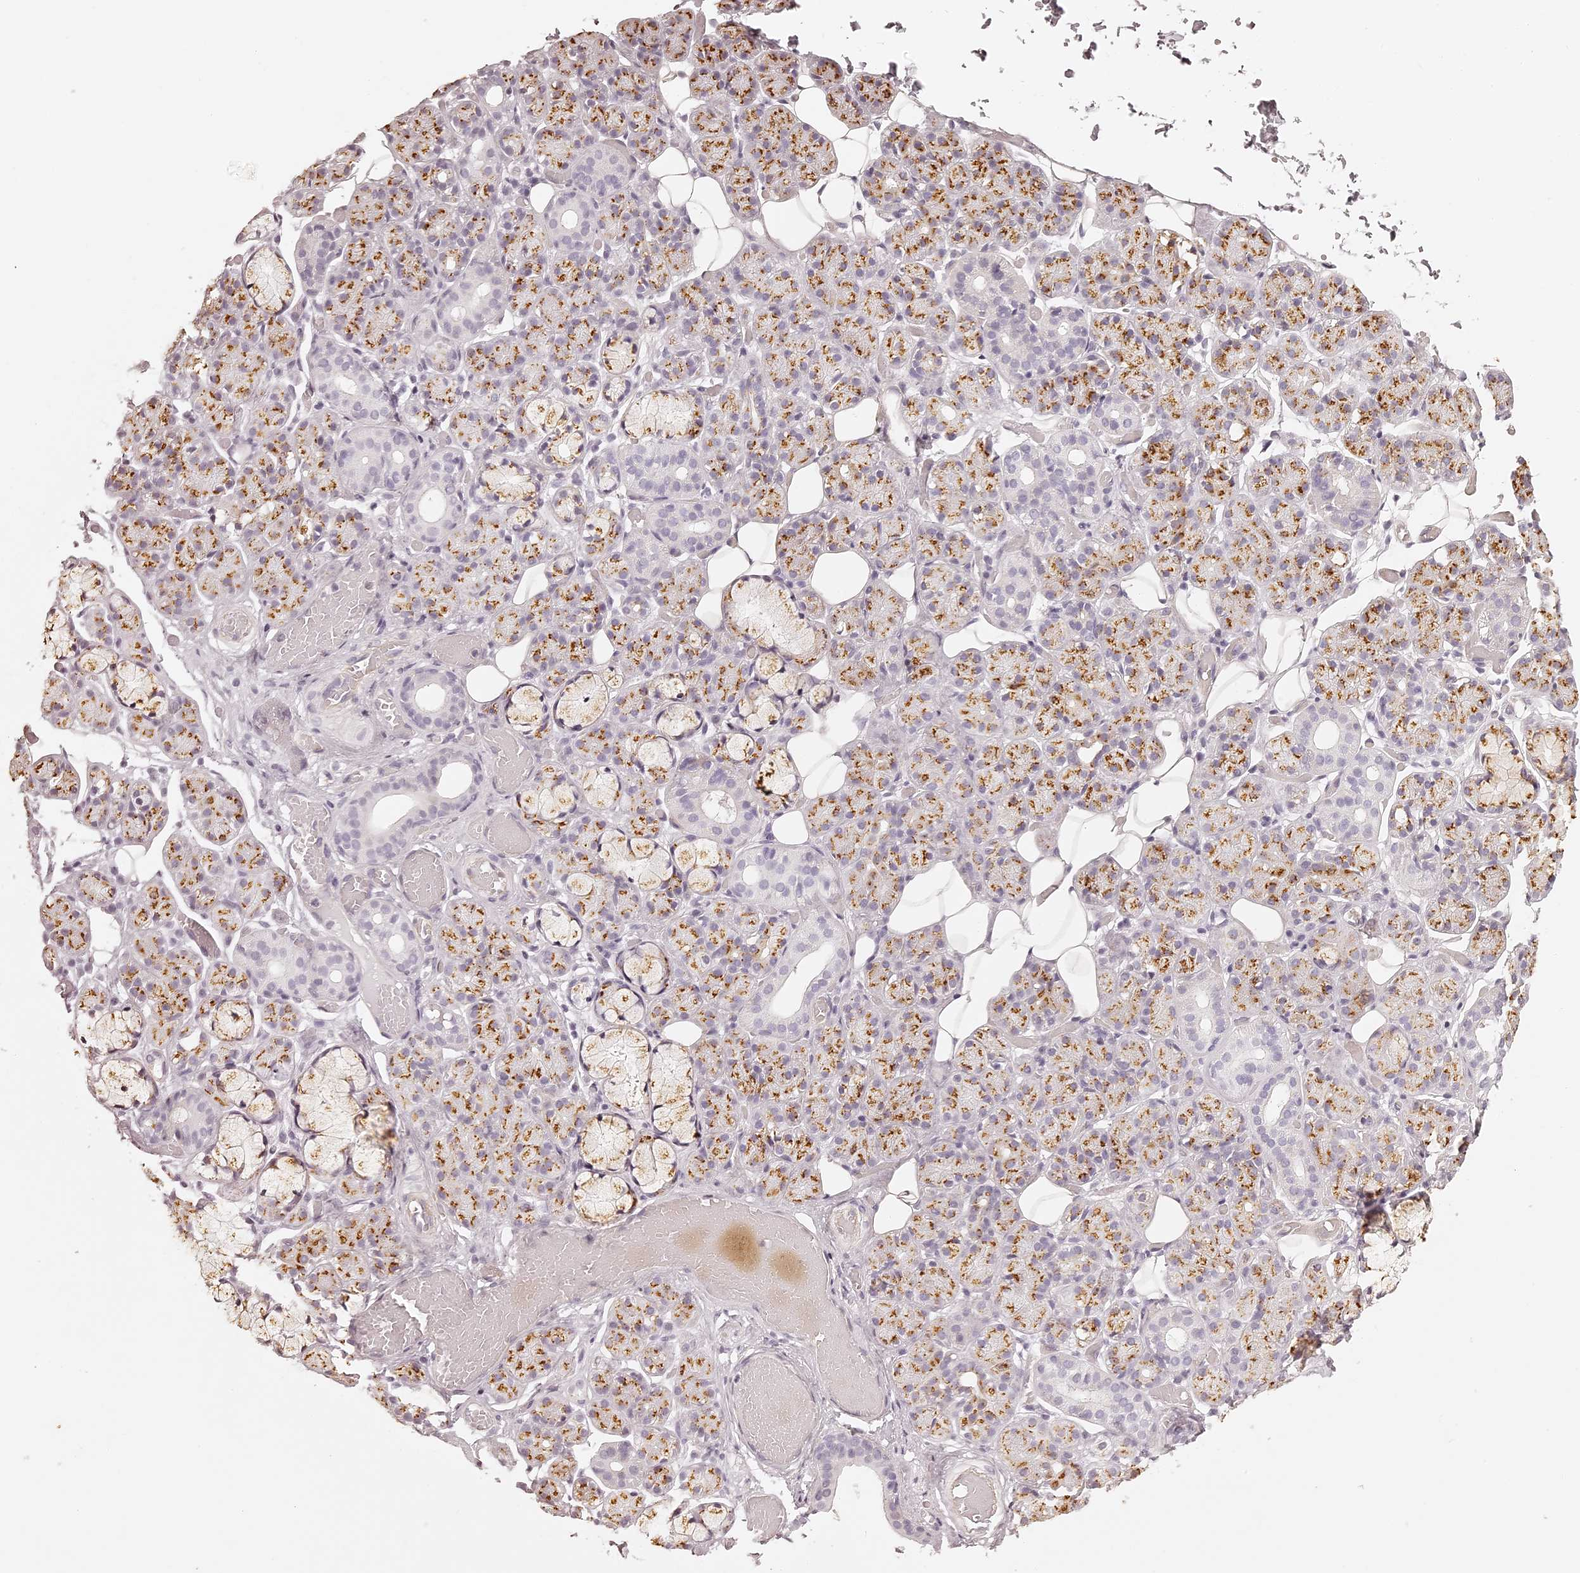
{"staining": {"intensity": "moderate", "quantity": ">75%", "location": "cytoplasmic/membranous"}, "tissue": "salivary gland", "cell_type": "Glandular cells", "image_type": "normal", "snomed": [{"axis": "morphology", "description": "Normal tissue, NOS"}, {"axis": "topography", "description": "Salivary gland"}], "caption": "Salivary gland stained with DAB (3,3'-diaminobenzidine) IHC demonstrates medium levels of moderate cytoplasmic/membranous expression in approximately >75% of glandular cells.", "gene": "ELAPOR1", "patient": {"sex": "male", "age": 63}}